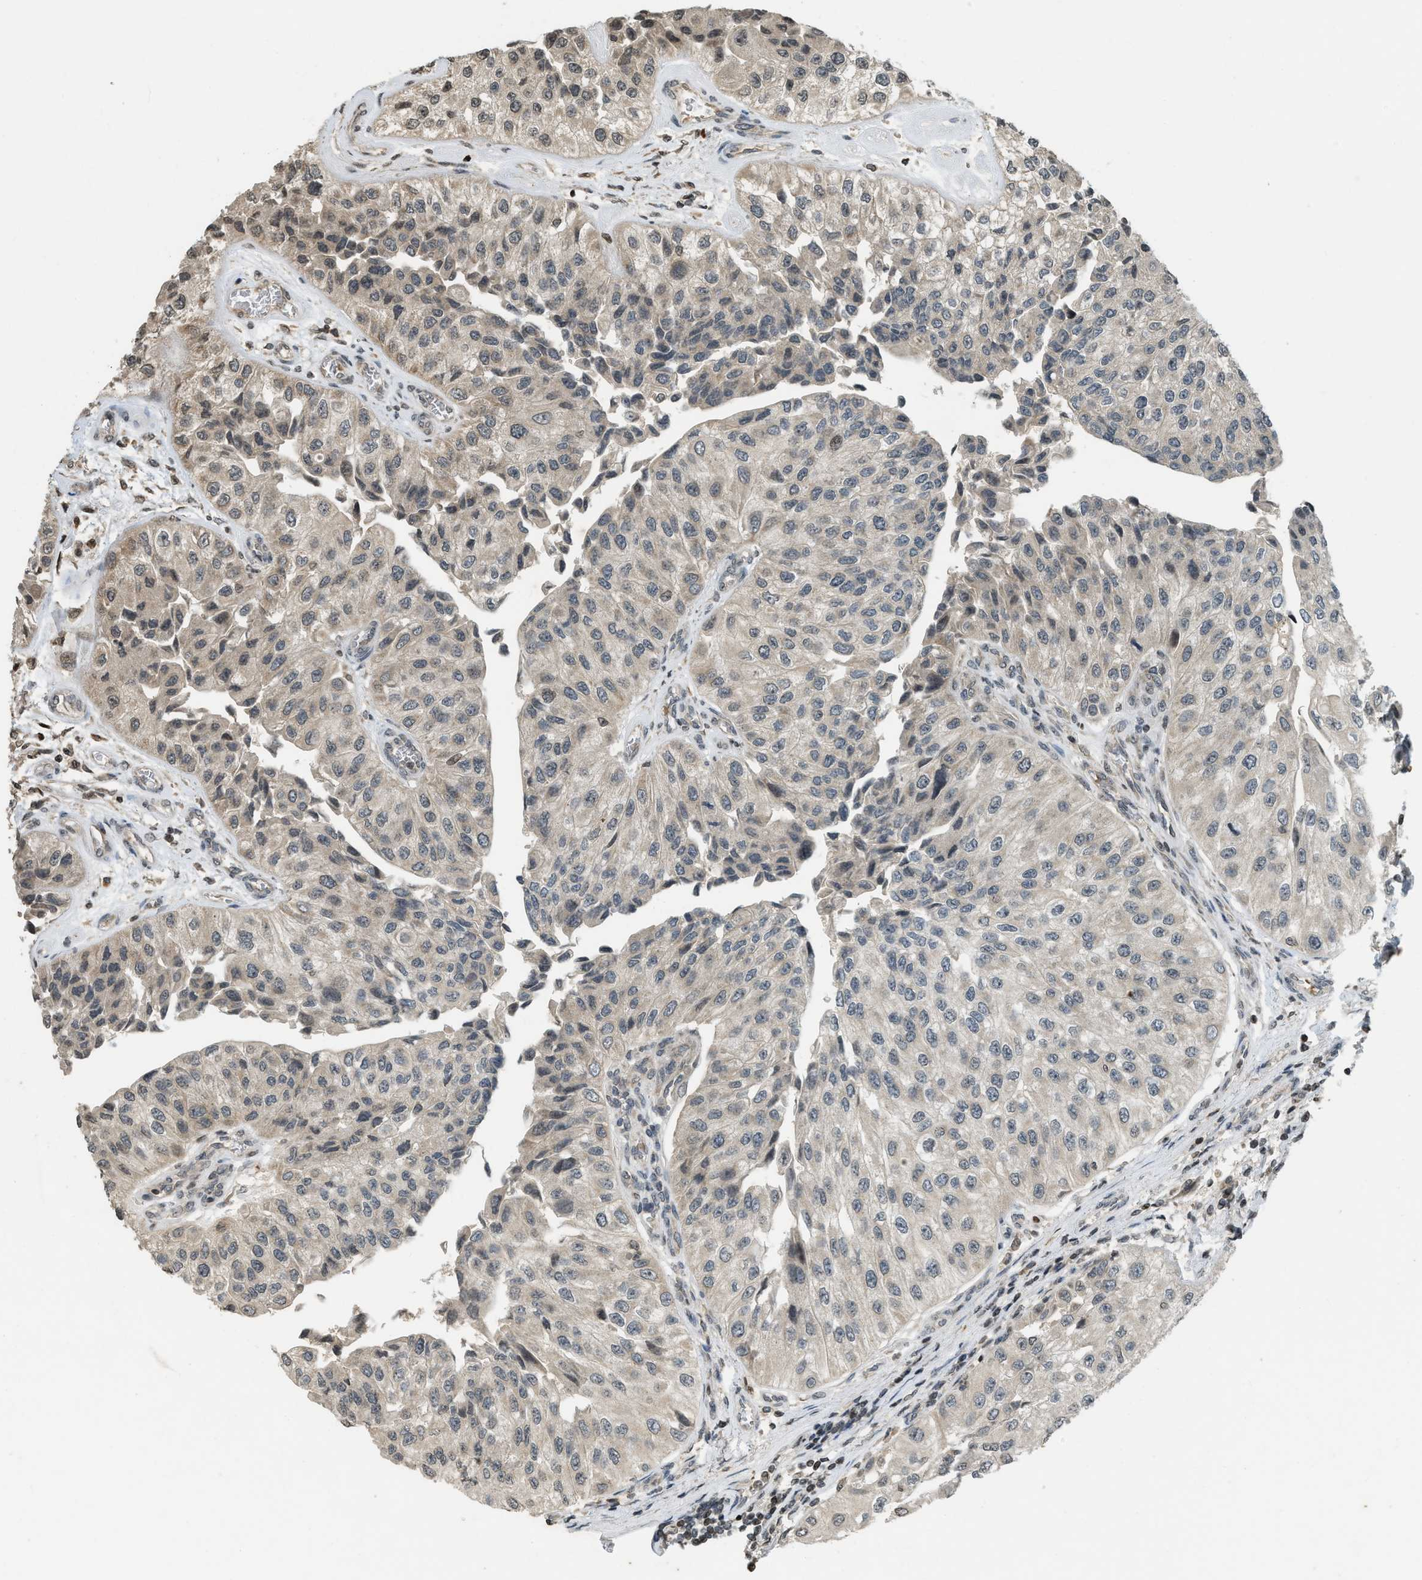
{"staining": {"intensity": "weak", "quantity": "25%-75%", "location": "cytoplasmic/membranous,nuclear"}, "tissue": "urothelial cancer", "cell_type": "Tumor cells", "image_type": "cancer", "snomed": [{"axis": "morphology", "description": "Urothelial carcinoma, High grade"}, {"axis": "topography", "description": "Kidney"}, {"axis": "topography", "description": "Urinary bladder"}], "caption": "Protein staining displays weak cytoplasmic/membranous and nuclear expression in about 25%-75% of tumor cells in urothelial cancer.", "gene": "SIAH1", "patient": {"sex": "male", "age": 77}}